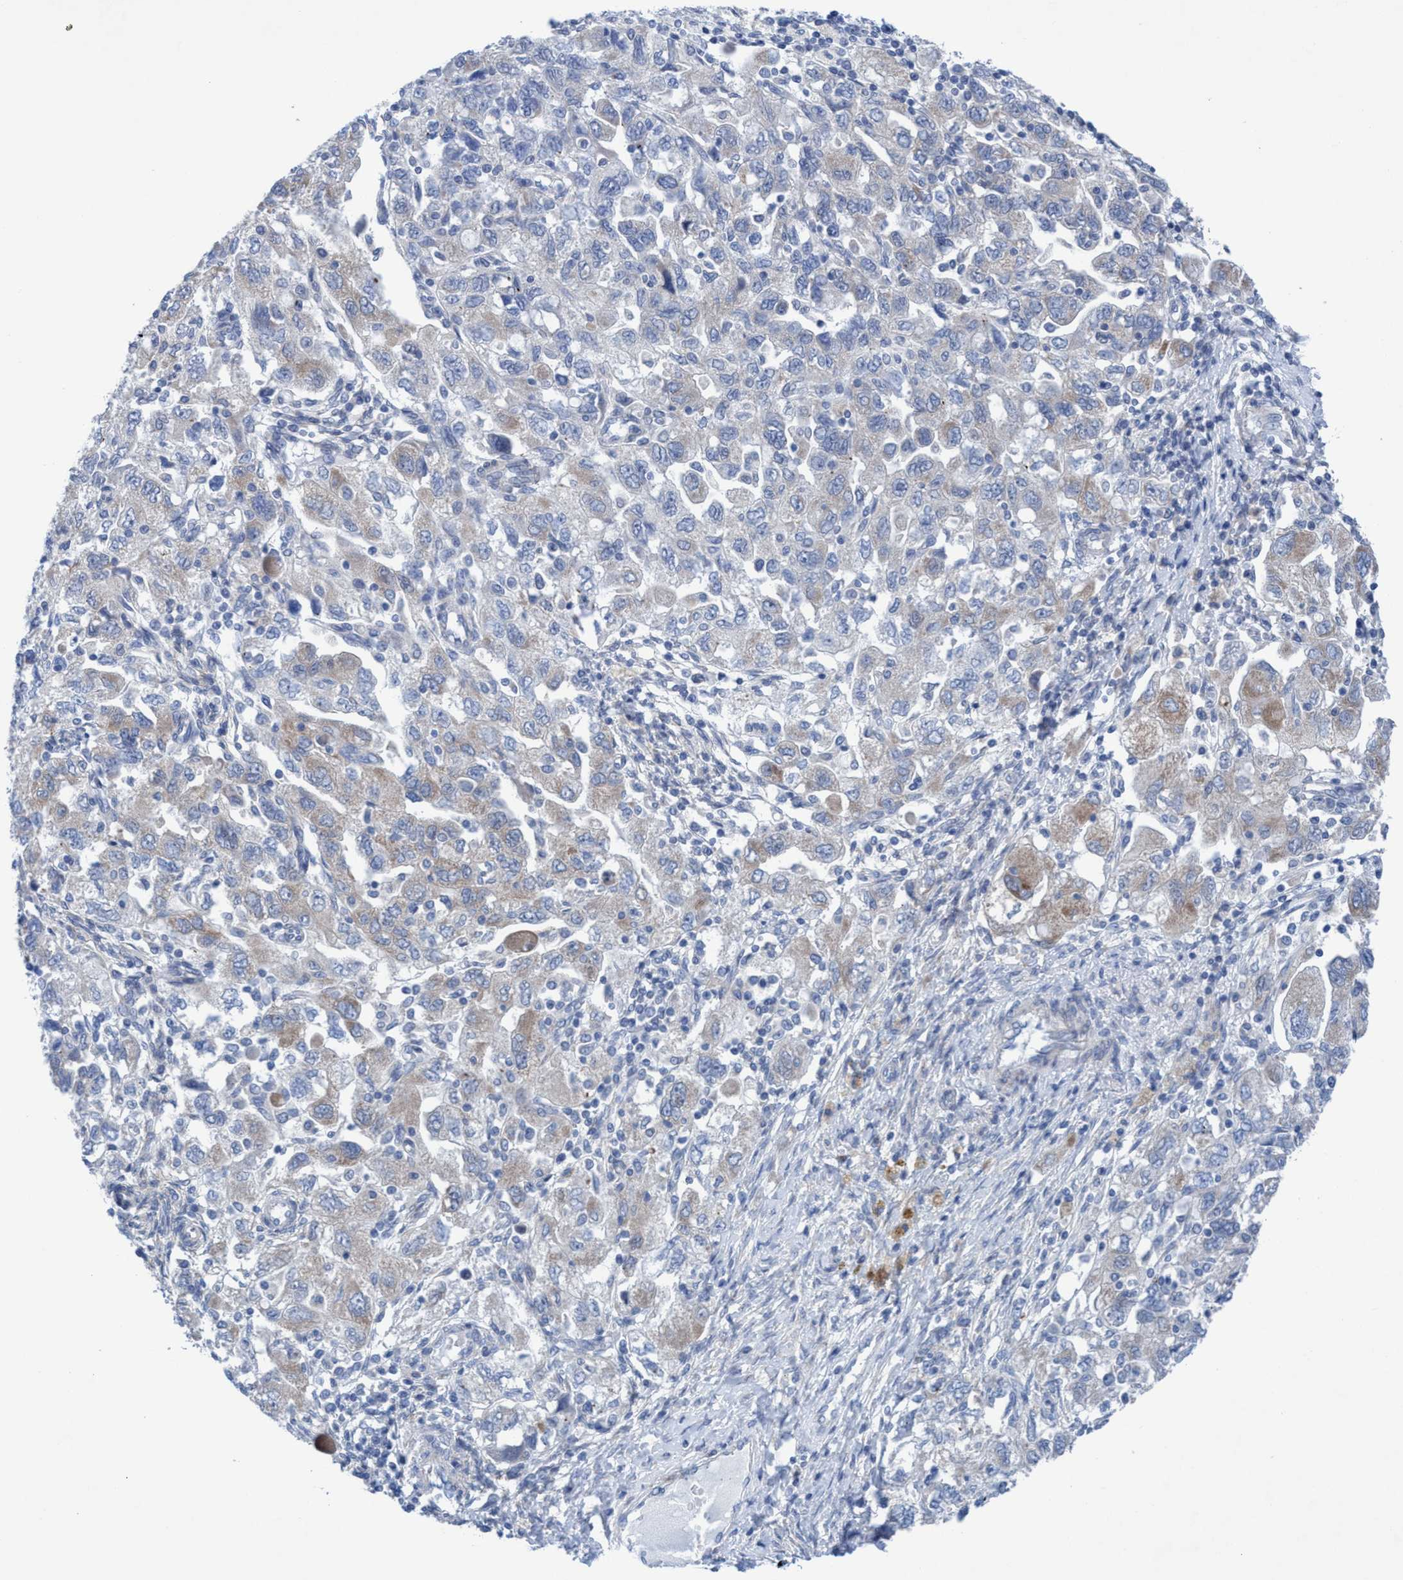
{"staining": {"intensity": "weak", "quantity": "<25%", "location": "cytoplasmic/membranous"}, "tissue": "ovarian cancer", "cell_type": "Tumor cells", "image_type": "cancer", "snomed": [{"axis": "morphology", "description": "Carcinoma, NOS"}, {"axis": "morphology", "description": "Cystadenocarcinoma, serous, NOS"}, {"axis": "topography", "description": "Ovary"}], "caption": "Histopathology image shows no protein expression in tumor cells of ovarian cancer (carcinoma) tissue.", "gene": "RSAD1", "patient": {"sex": "female", "age": 69}}